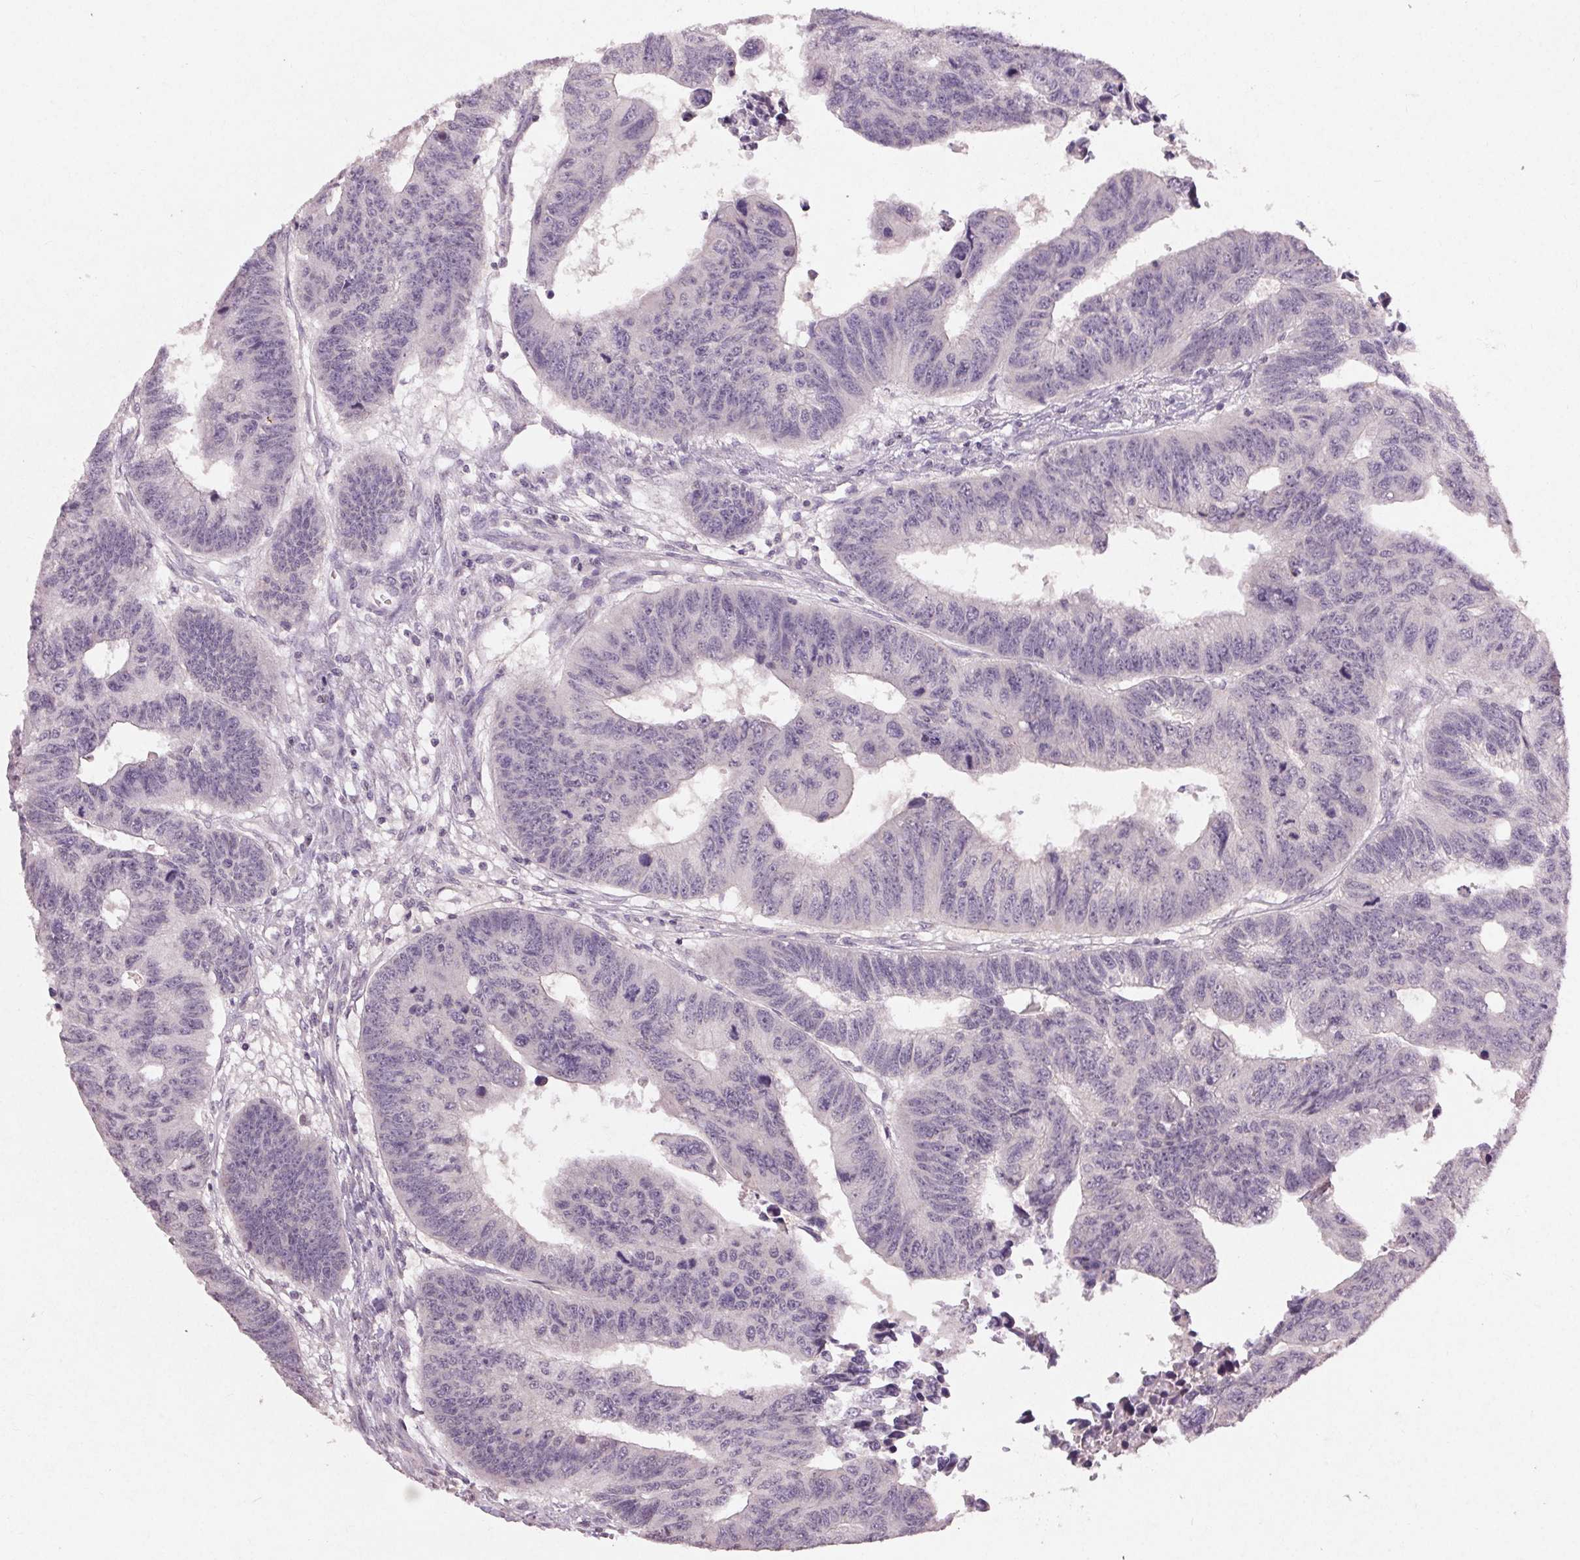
{"staining": {"intensity": "negative", "quantity": "none", "location": "none"}, "tissue": "colorectal cancer", "cell_type": "Tumor cells", "image_type": "cancer", "snomed": [{"axis": "morphology", "description": "Adenocarcinoma, NOS"}, {"axis": "topography", "description": "Rectum"}], "caption": "IHC photomicrograph of adenocarcinoma (colorectal) stained for a protein (brown), which exhibits no expression in tumor cells.", "gene": "KLRC3", "patient": {"sex": "female", "age": 85}}